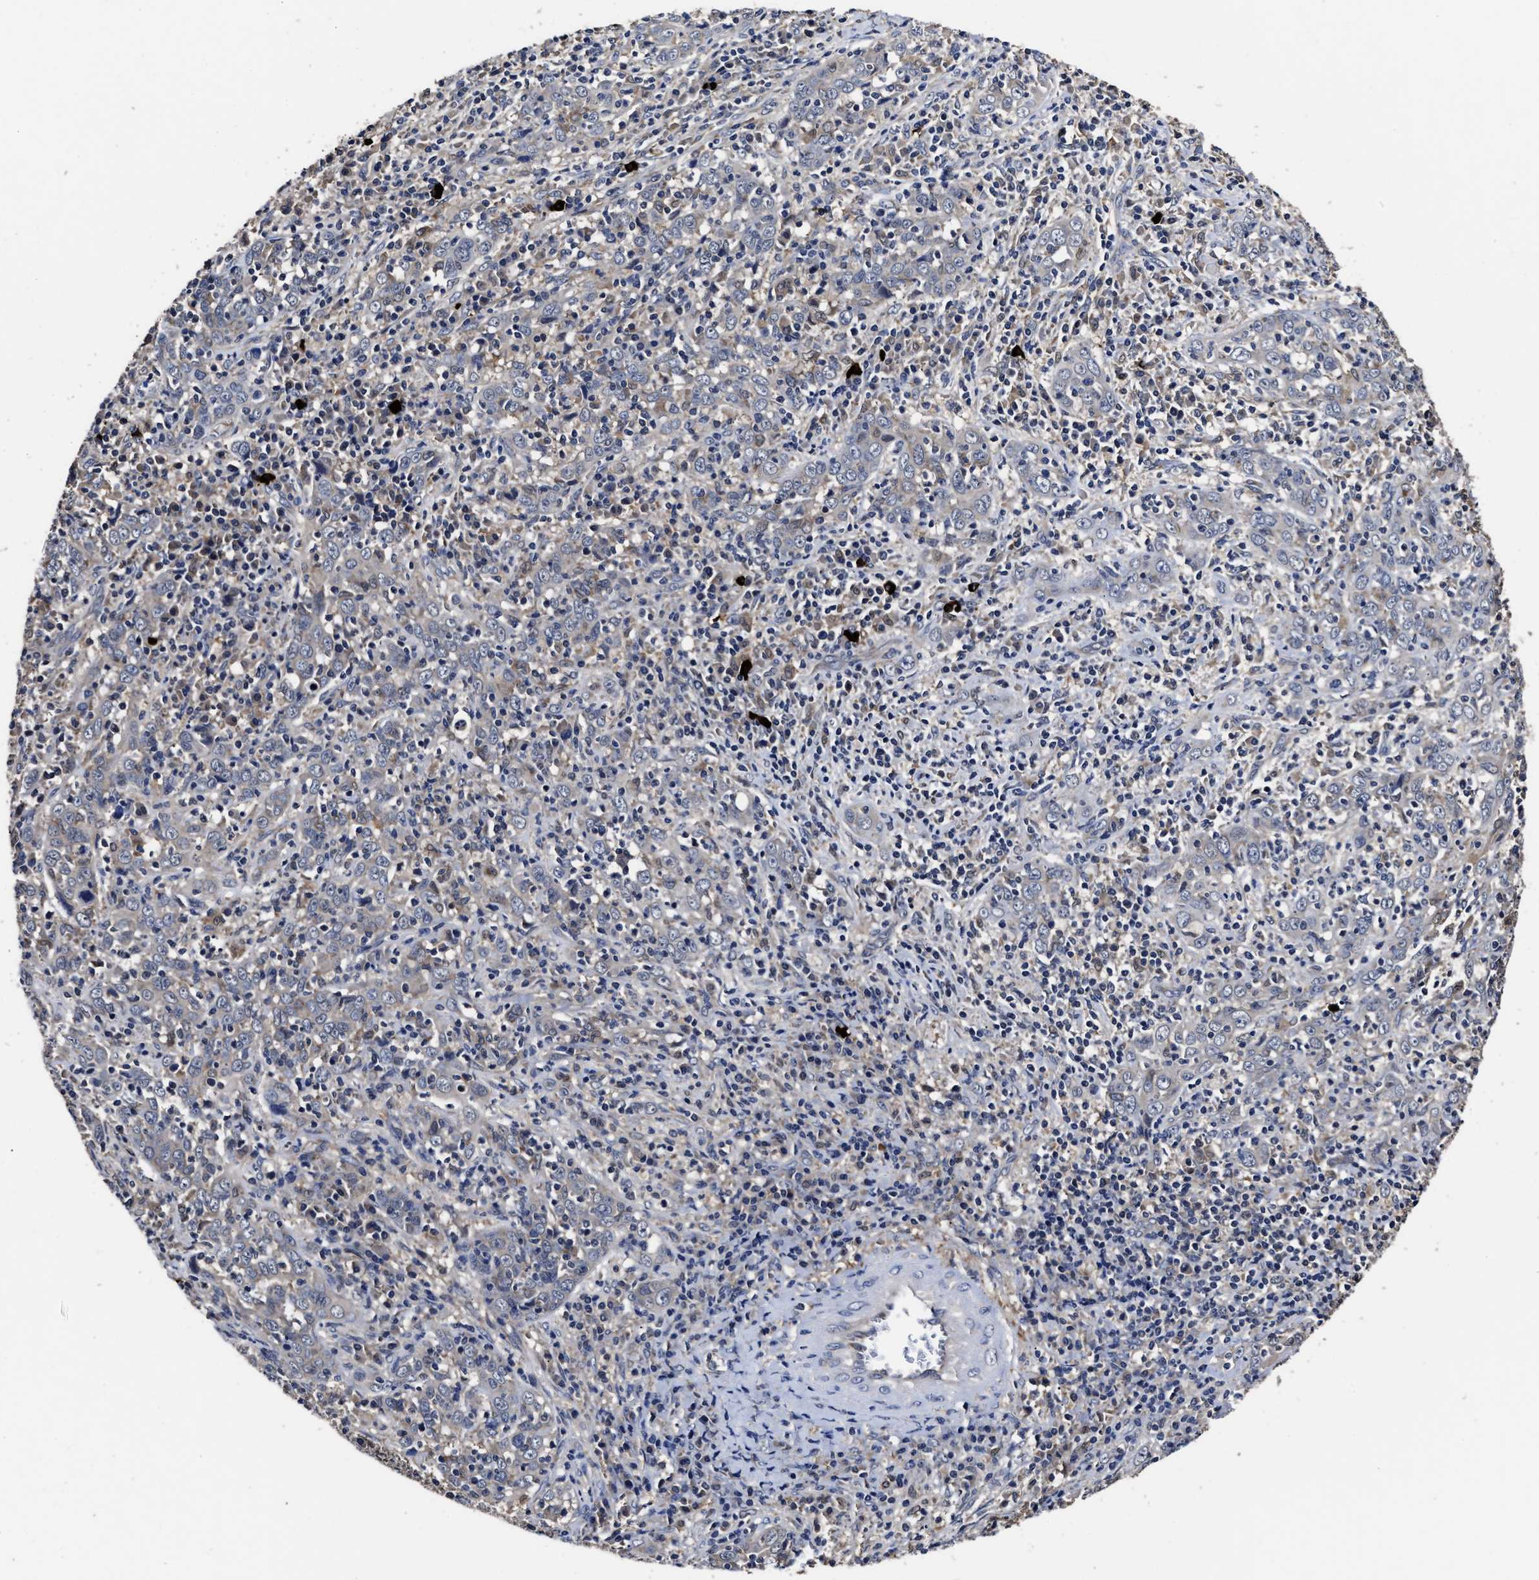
{"staining": {"intensity": "weak", "quantity": "<25%", "location": "cytoplasmic/membranous"}, "tissue": "cervical cancer", "cell_type": "Tumor cells", "image_type": "cancer", "snomed": [{"axis": "morphology", "description": "Squamous cell carcinoma, NOS"}, {"axis": "topography", "description": "Cervix"}], "caption": "The image demonstrates no staining of tumor cells in cervical cancer (squamous cell carcinoma).", "gene": "SOCS5", "patient": {"sex": "female", "age": 46}}